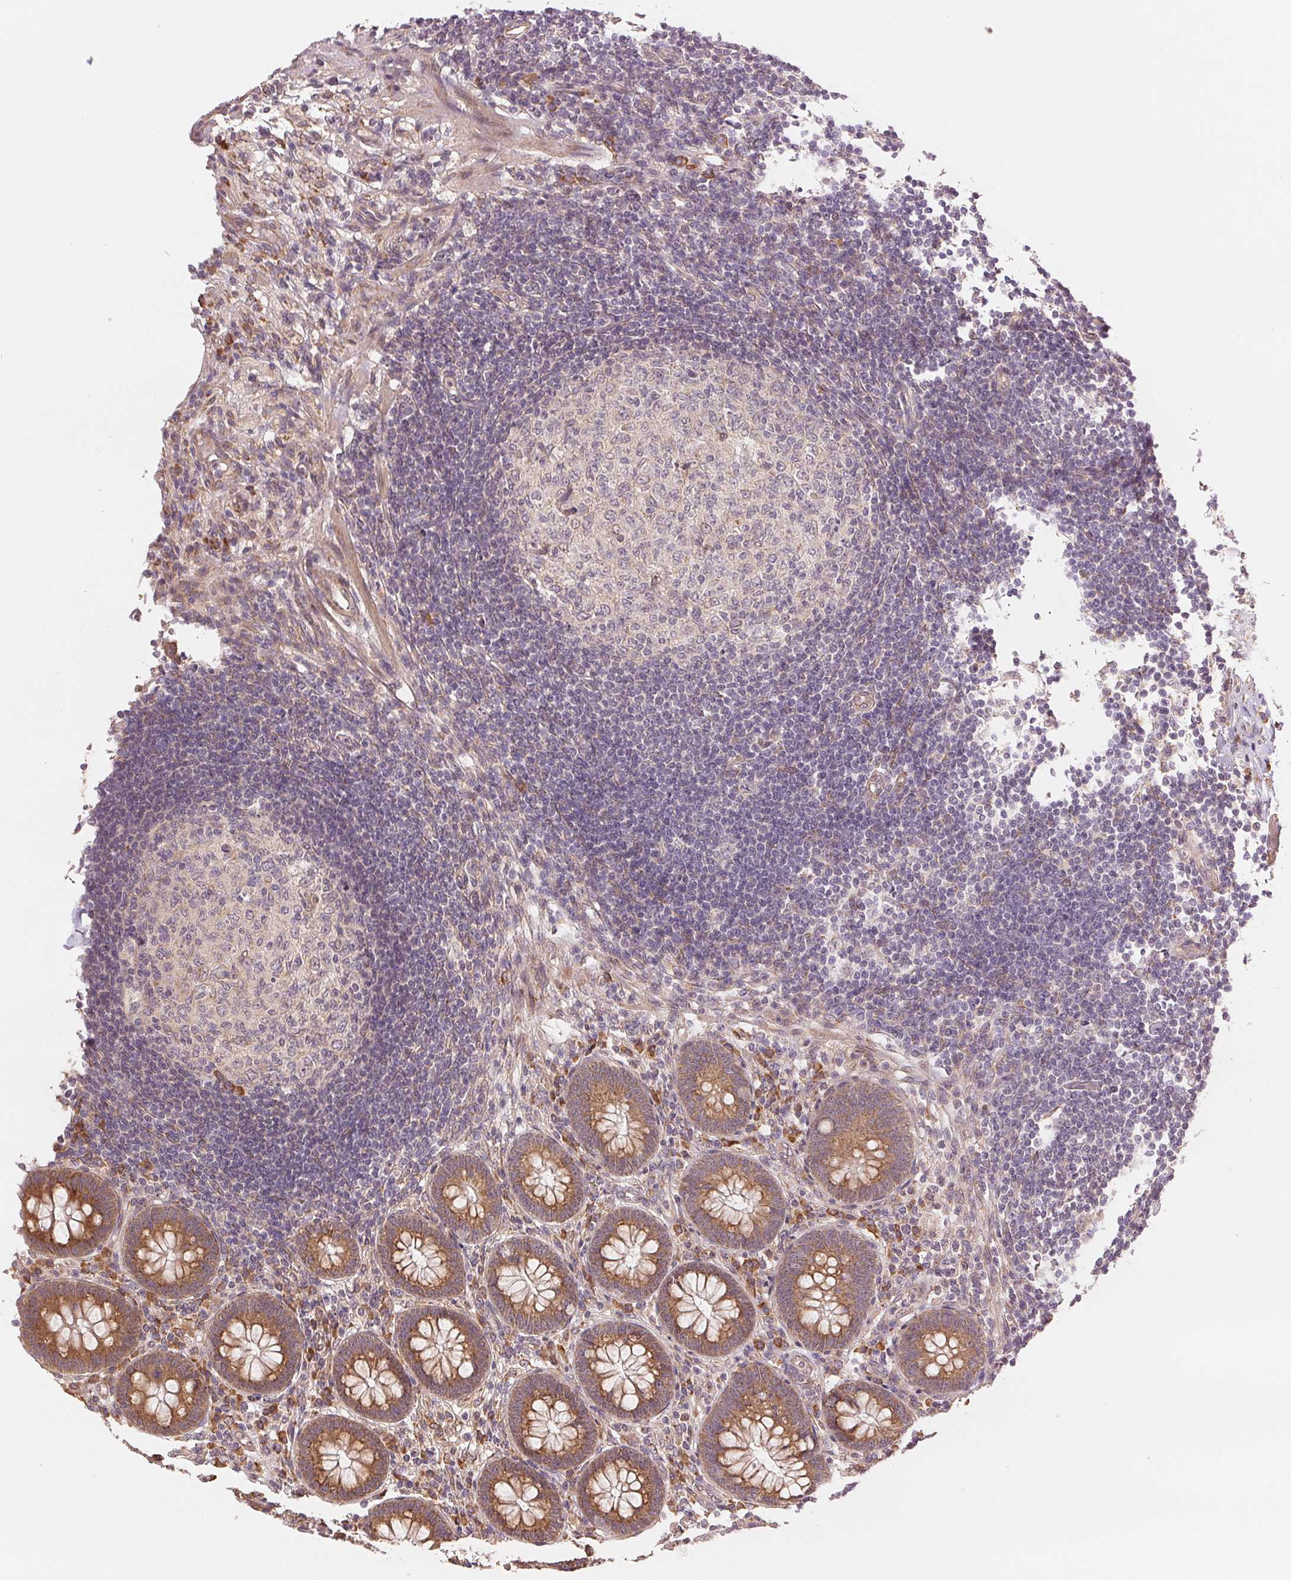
{"staining": {"intensity": "strong", "quantity": ">75%", "location": "cytoplasmic/membranous"}, "tissue": "appendix", "cell_type": "Glandular cells", "image_type": "normal", "snomed": [{"axis": "morphology", "description": "Normal tissue, NOS"}, {"axis": "topography", "description": "Appendix"}], "caption": "Immunohistochemical staining of benign appendix exhibits high levels of strong cytoplasmic/membranous staining in approximately >75% of glandular cells. The staining was performed using DAB (3,3'-diaminobenzidine) to visualize the protein expression in brown, while the nuclei were stained in blue with hematoxylin (Magnification: 20x).", "gene": "SLC20A1", "patient": {"sex": "female", "age": 57}}